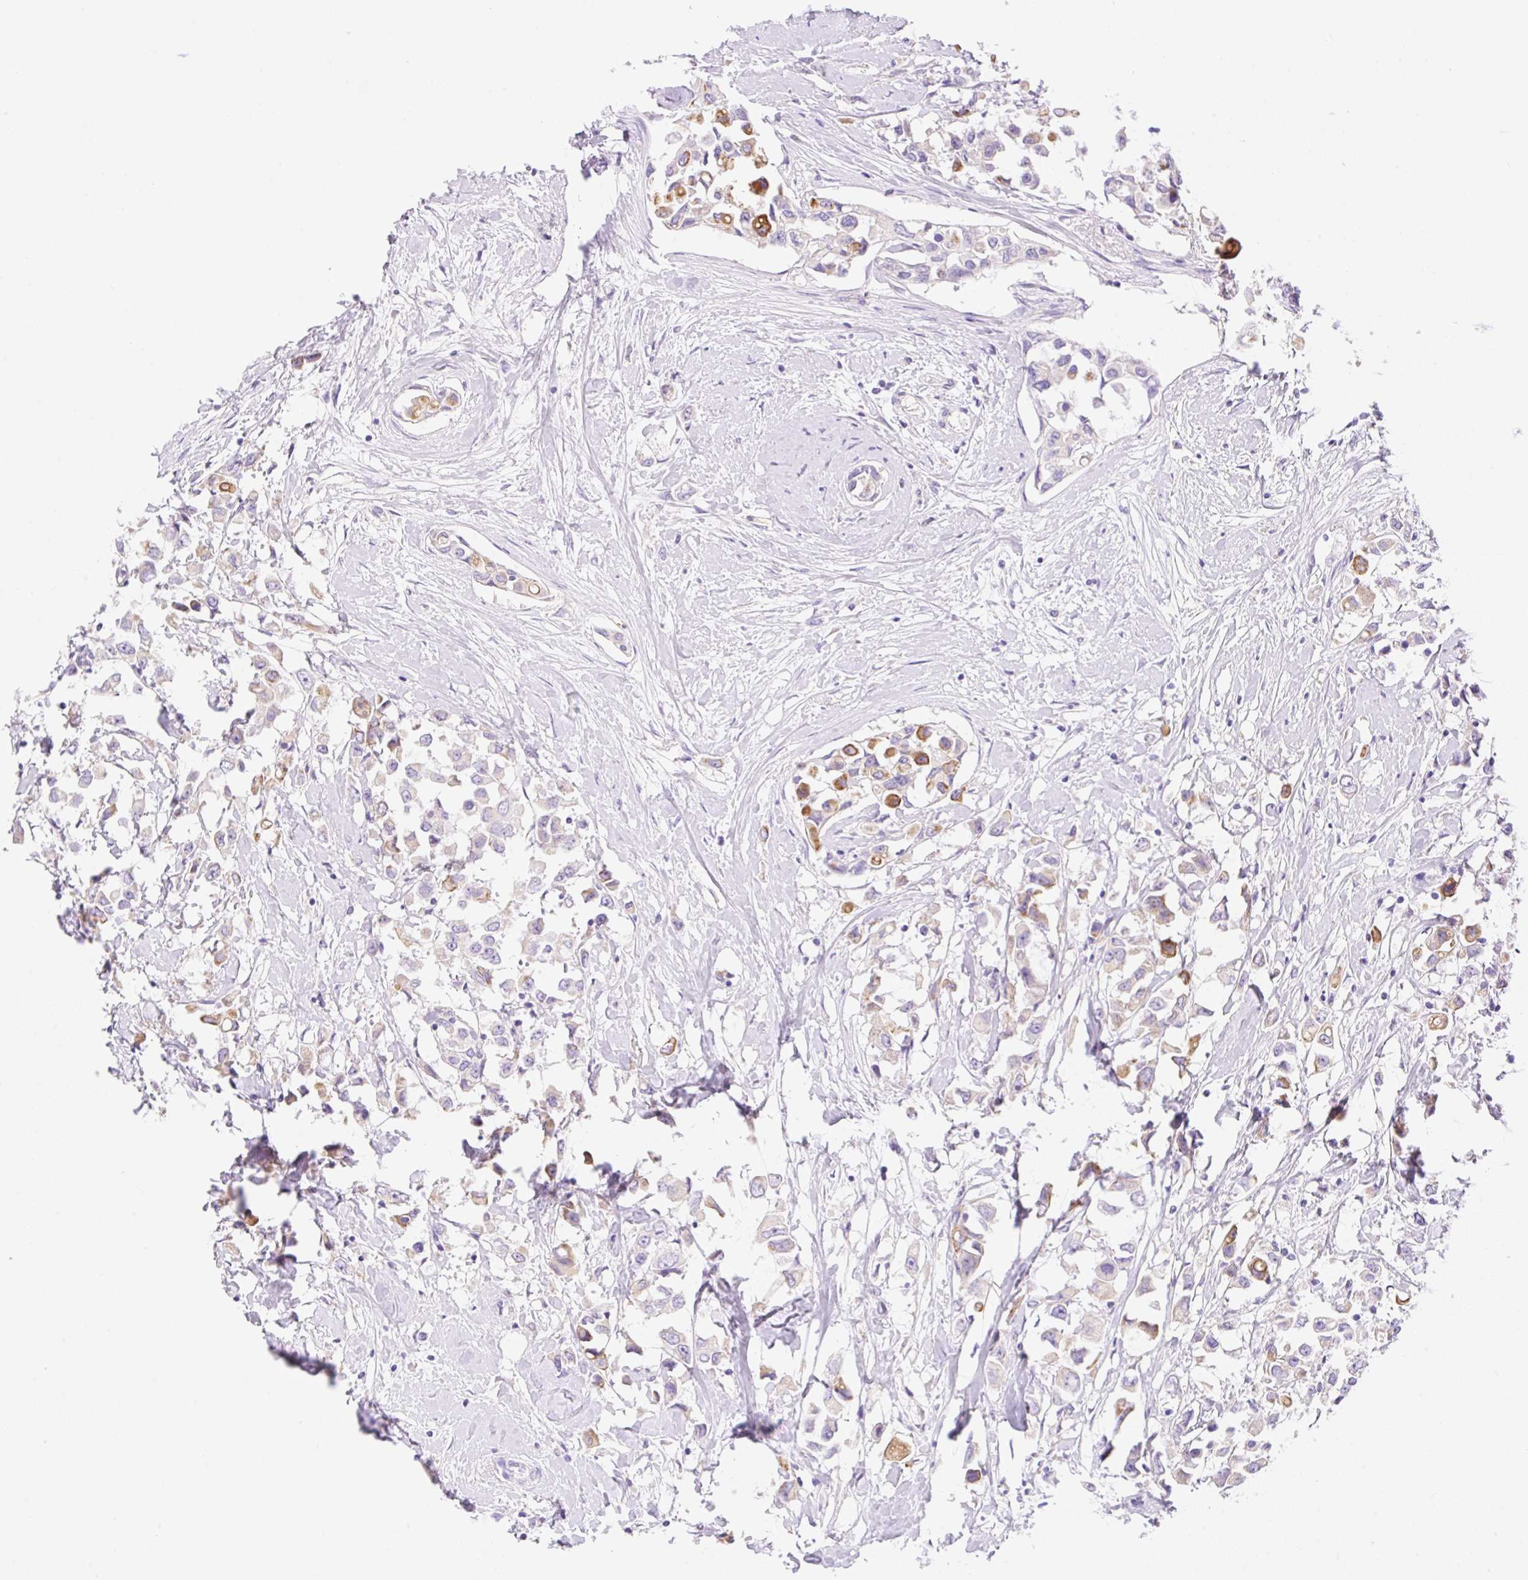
{"staining": {"intensity": "moderate", "quantity": "25%-75%", "location": "cytoplasmic/membranous"}, "tissue": "breast cancer", "cell_type": "Tumor cells", "image_type": "cancer", "snomed": [{"axis": "morphology", "description": "Duct carcinoma"}, {"axis": "topography", "description": "Breast"}], "caption": "An image of human breast cancer (invasive ductal carcinoma) stained for a protein demonstrates moderate cytoplasmic/membranous brown staining in tumor cells.", "gene": "DENND5A", "patient": {"sex": "female", "age": 61}}